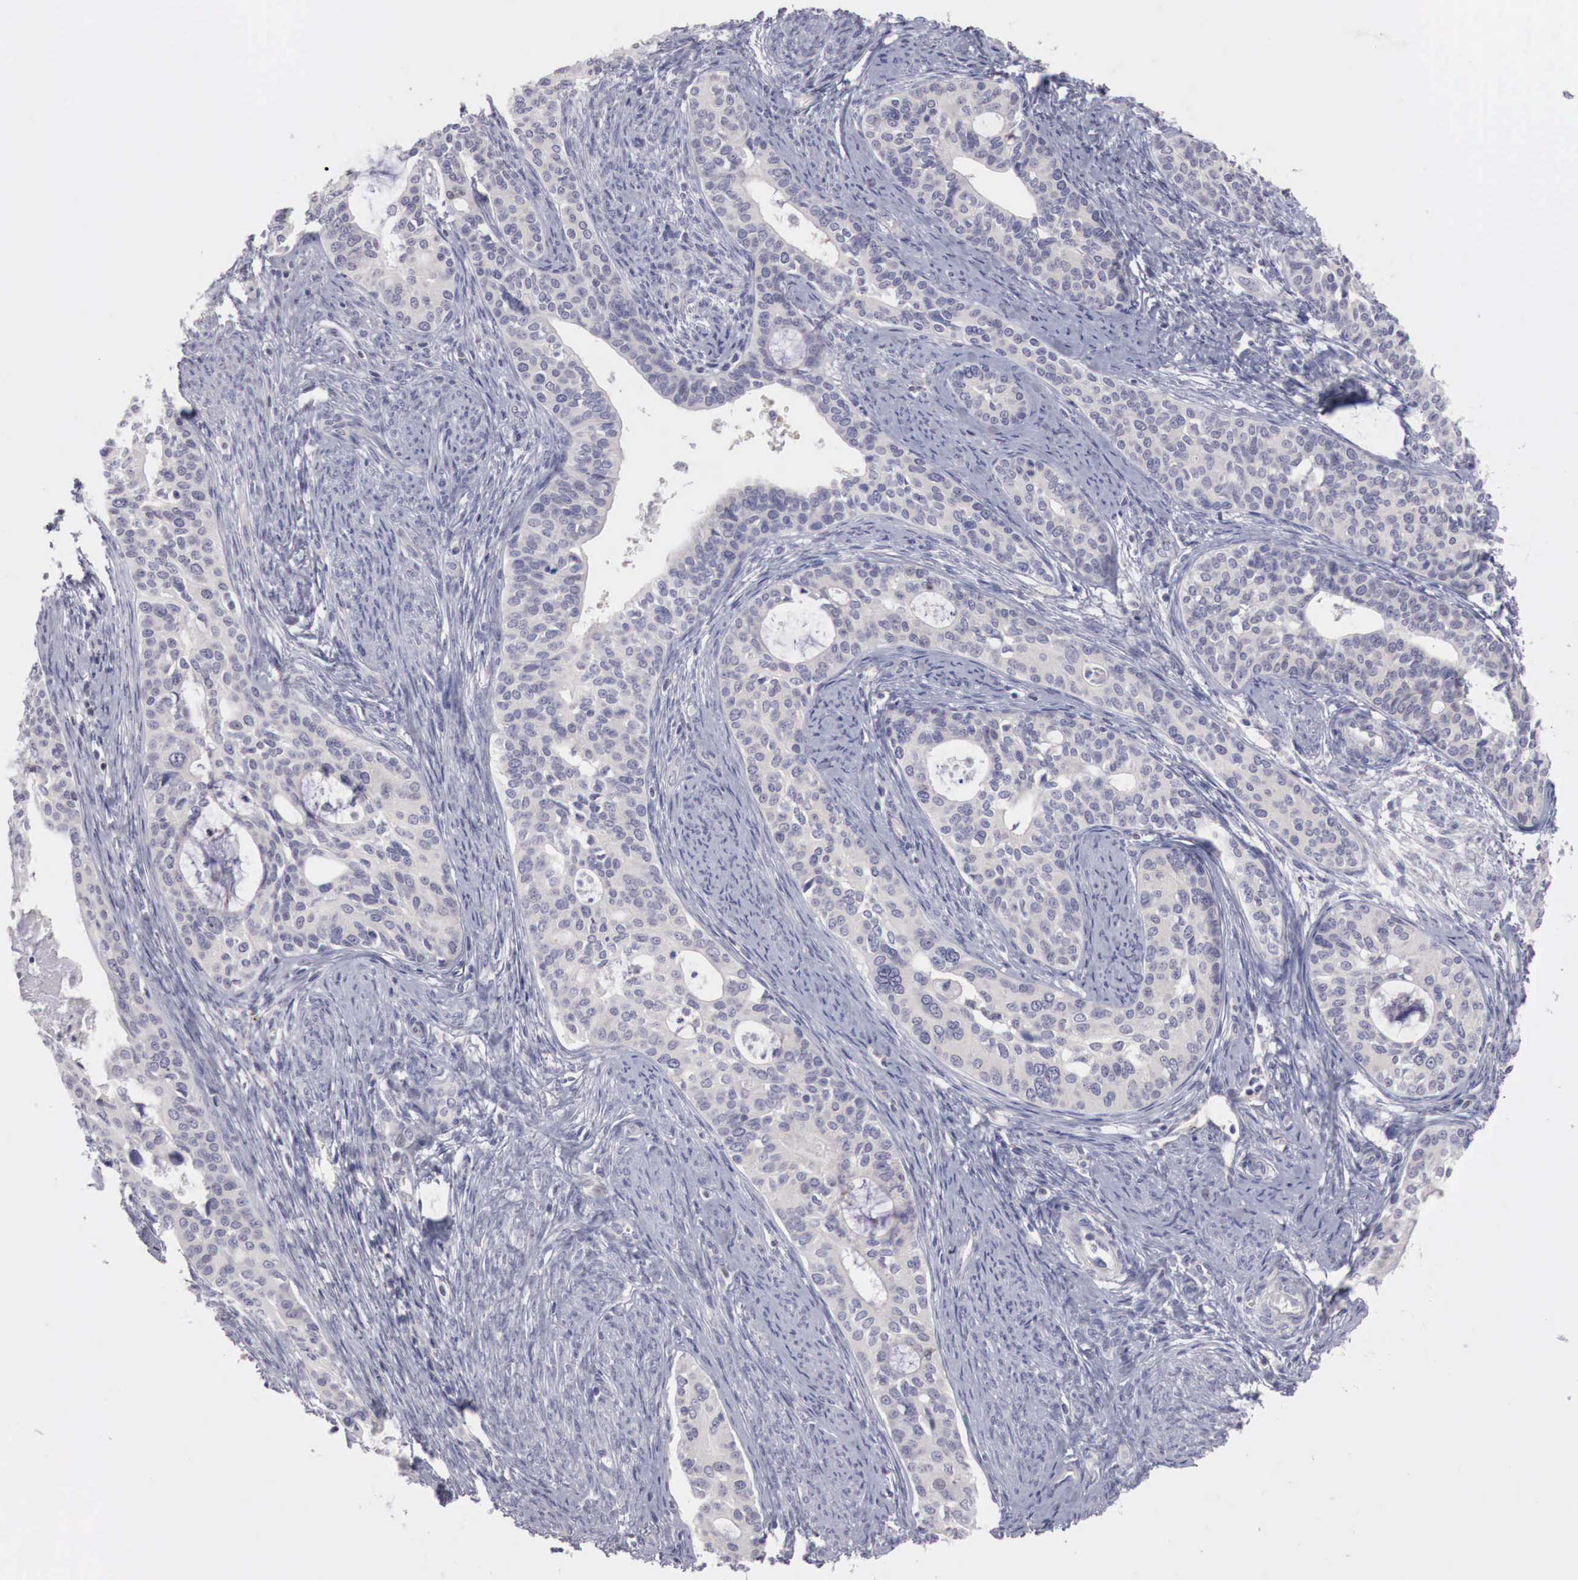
{"staining": {"intensity": "negative", "quantity": "none", "location": "none"}, "tissue": "cervical cancer", "cell_type": "Tumor cells", "image_type": "cancer", "snomed": [{"axis": "morphology", "description": "Squamous cell carcinoma, NOS"}, {"axis": "topography", "description": "Cervix"}], "caption": "Immunohistochemistry image of human cervical cancer (squamous cell carcinoma) stained for a protein (brown), which reveals no positivity in tumor cells.", "gene": "GATA1", "patient": {"sex": "female", "age": 34}}